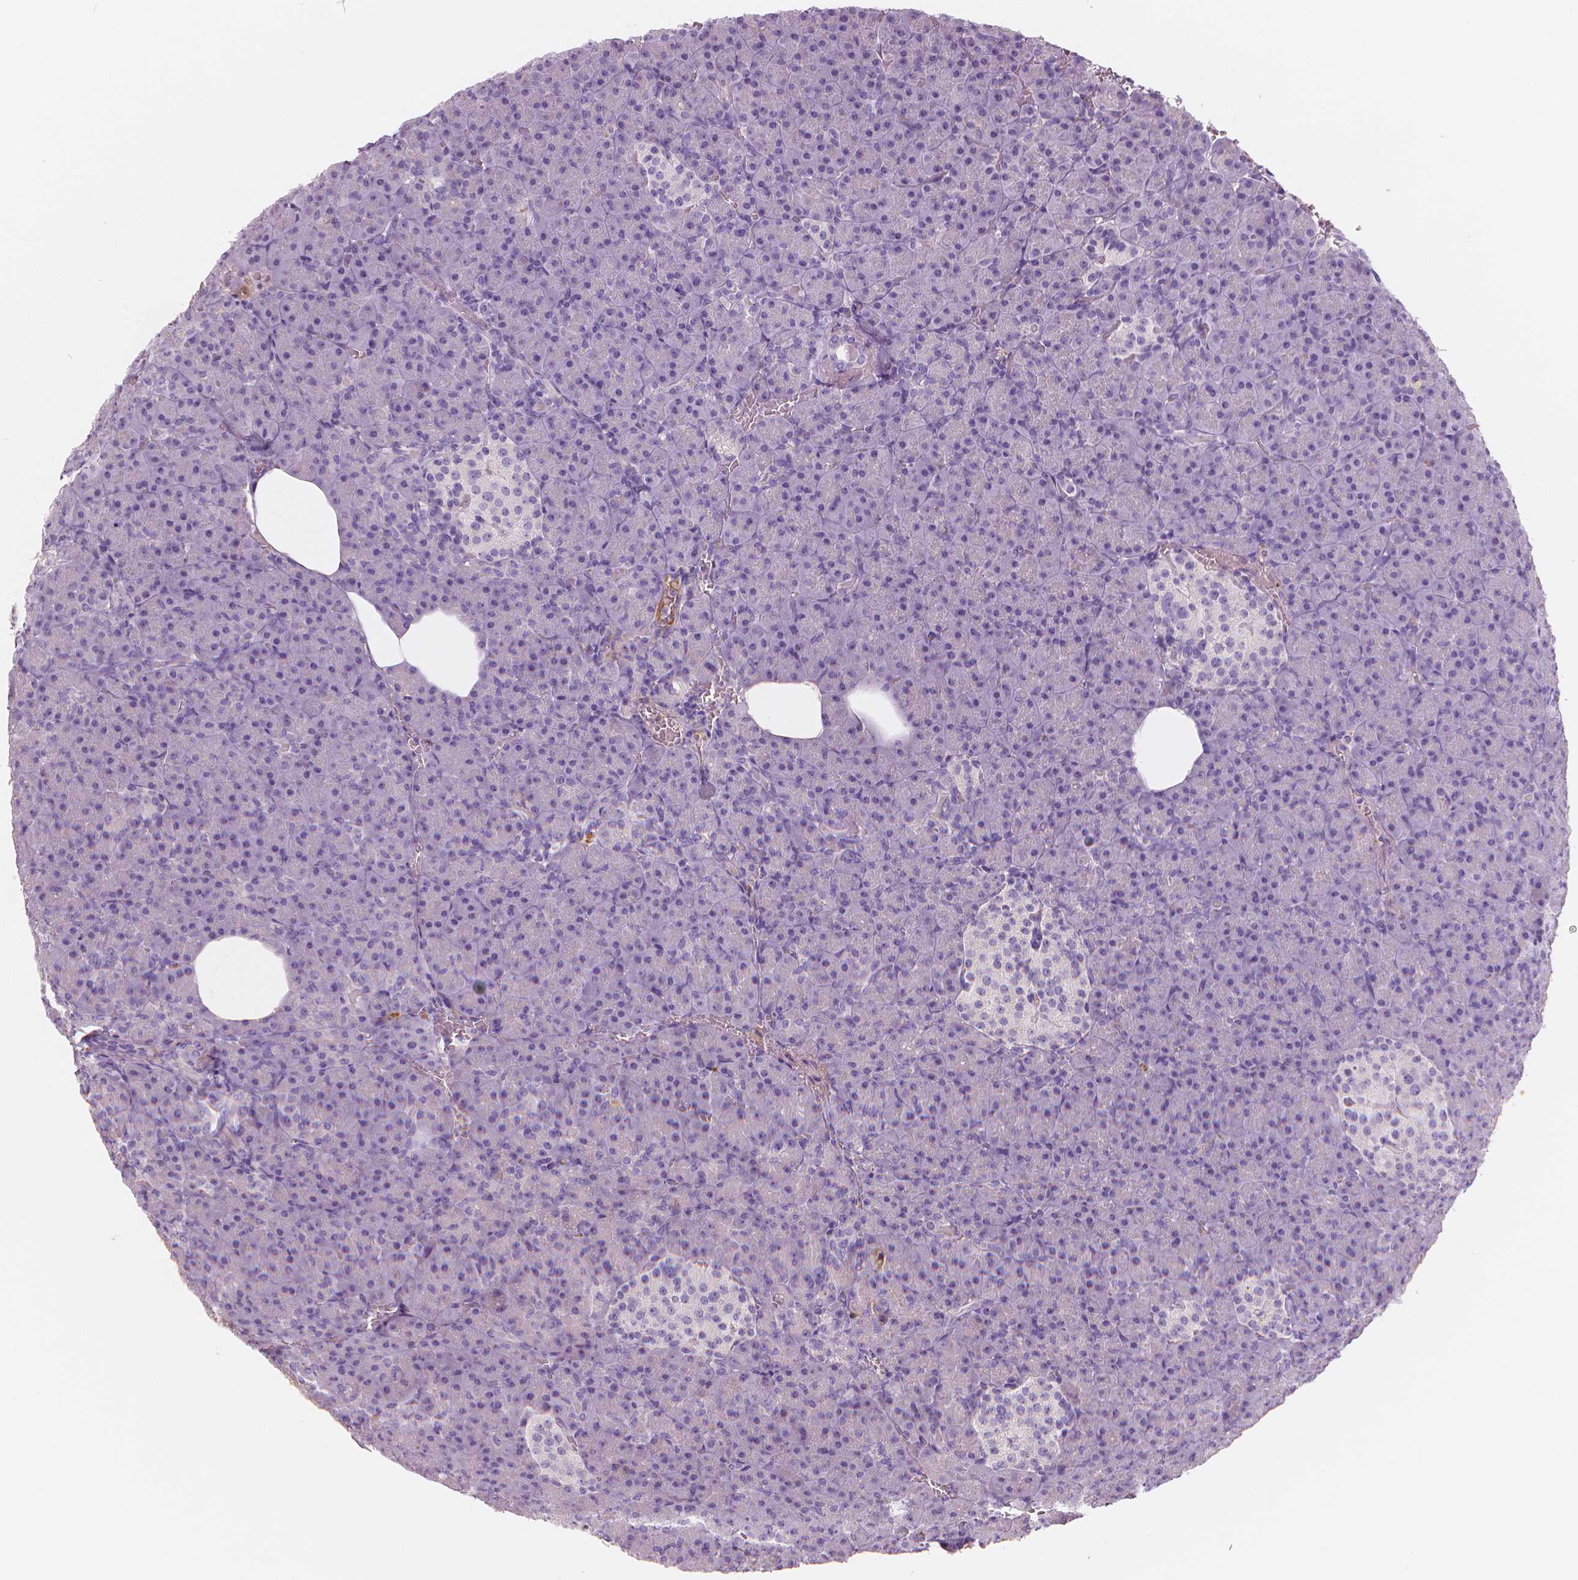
{"staining": {"intensity": "negative", "quantity": "none", "location": "none"}, "tissue": "pancreas", "cell_type": "Exocrine glandular cells", "image_type": "normal", "snomed": [{"axis": "morphology", "description": "Normal tissue, NOS"}, {"axis": "topography", "description": "Pancreas"}], "caption": "This photomicrograph is of benign pancreas stained with immunohistochemistry (IHC) to label a protein in brown with the nuclei are counter-stained blue. There is no expression in exocrine glandular cells. (DAB (3,3'-diaminobenzidine) IHC with hematoxylin counter stain).", "gene": "APOA4", "patient": {"sex": "female", "age": 74}}